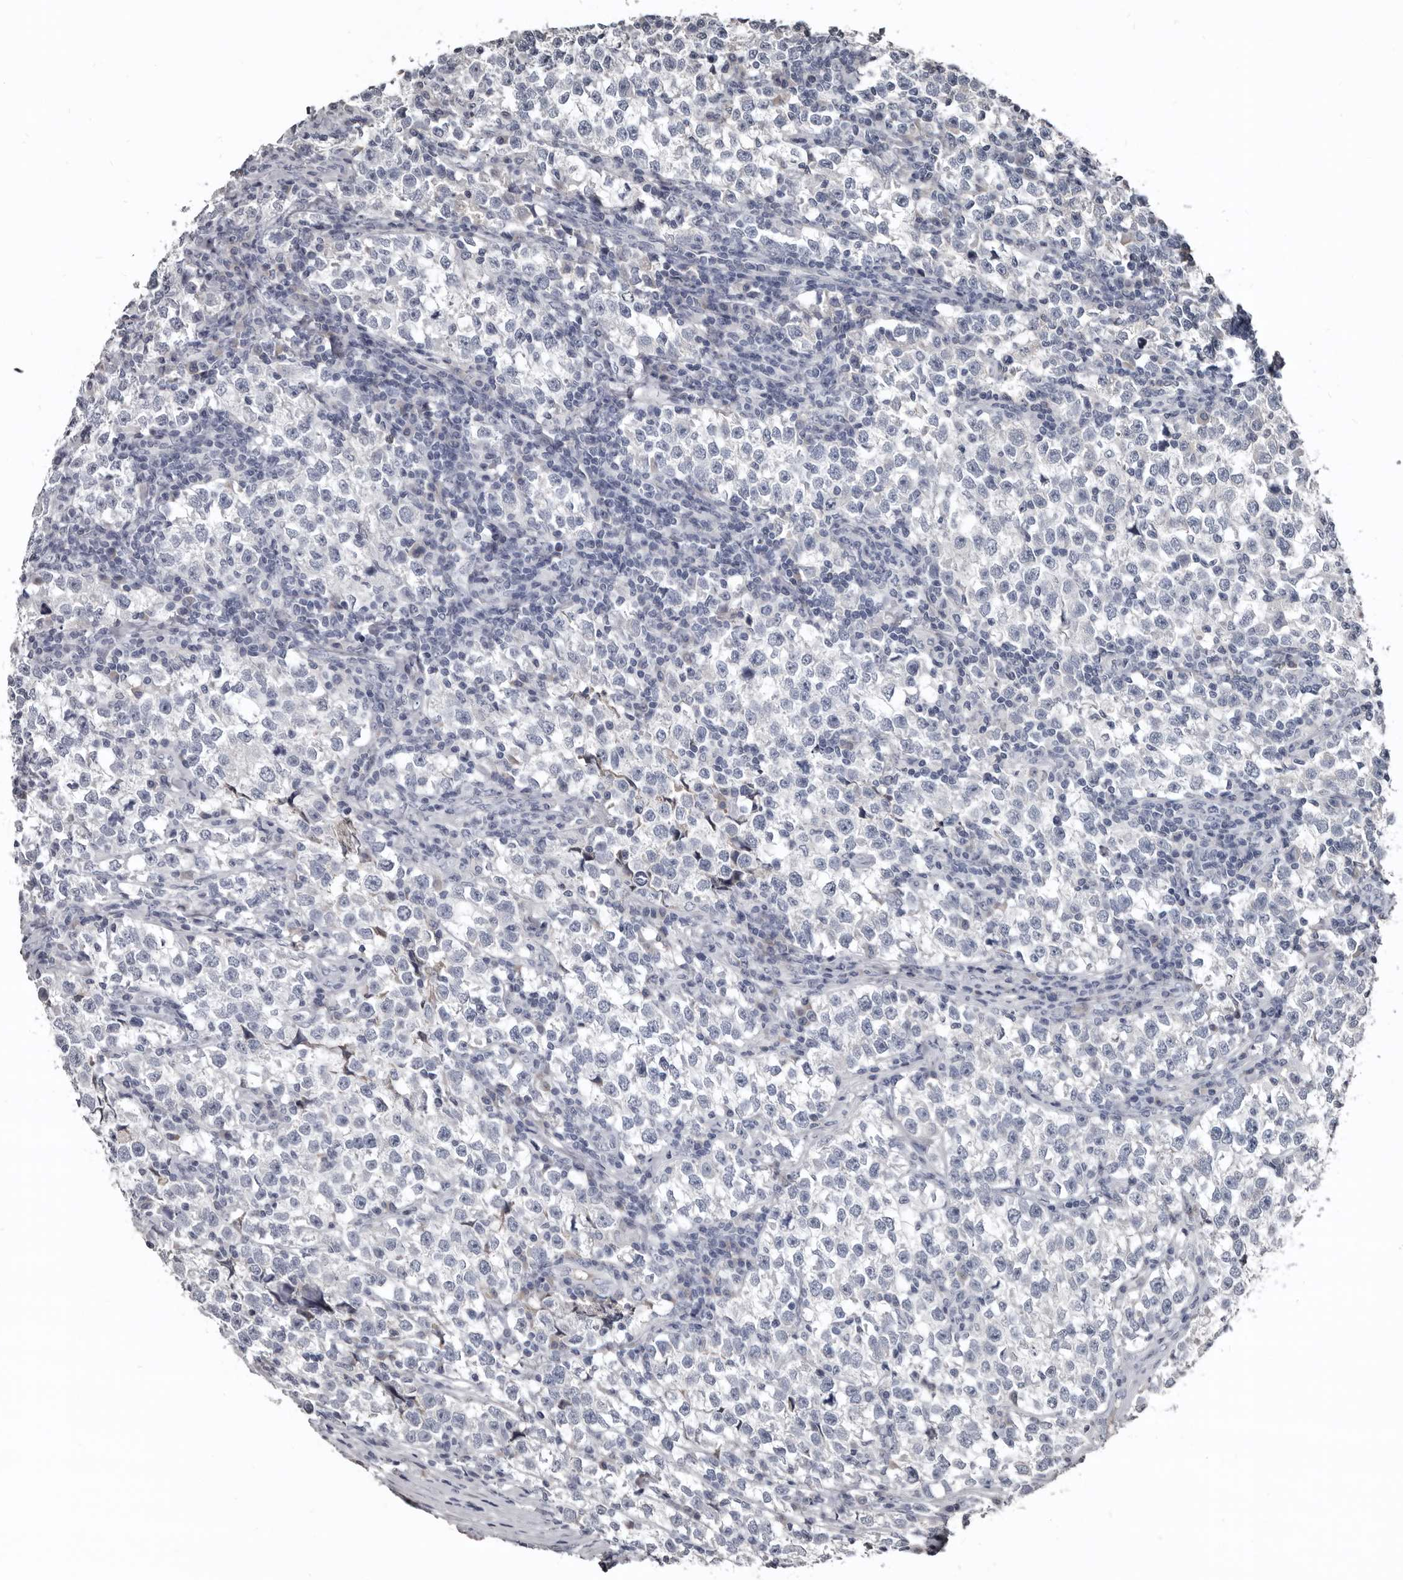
{"staining": {"intensity": "weak", "quantity": "<25%", "location": "cytoplasmic/membranous"}, "tissue": "testis cancer", "cell_type": "Tumor cells", "image_type": "cancer", "snomed": [{"axis": "morphology", "description": "Normal tissue, NOS"}, {"axis": "morphology", "description": "Seminoma, NOS"}, {"axis": "topography", "description": "Testis"}], "caption": "There is no significant expression in tumor cells of testis cancer (seminoma).", "gene": "GREB1", "patient": {"sex": "male", "age": 43}}